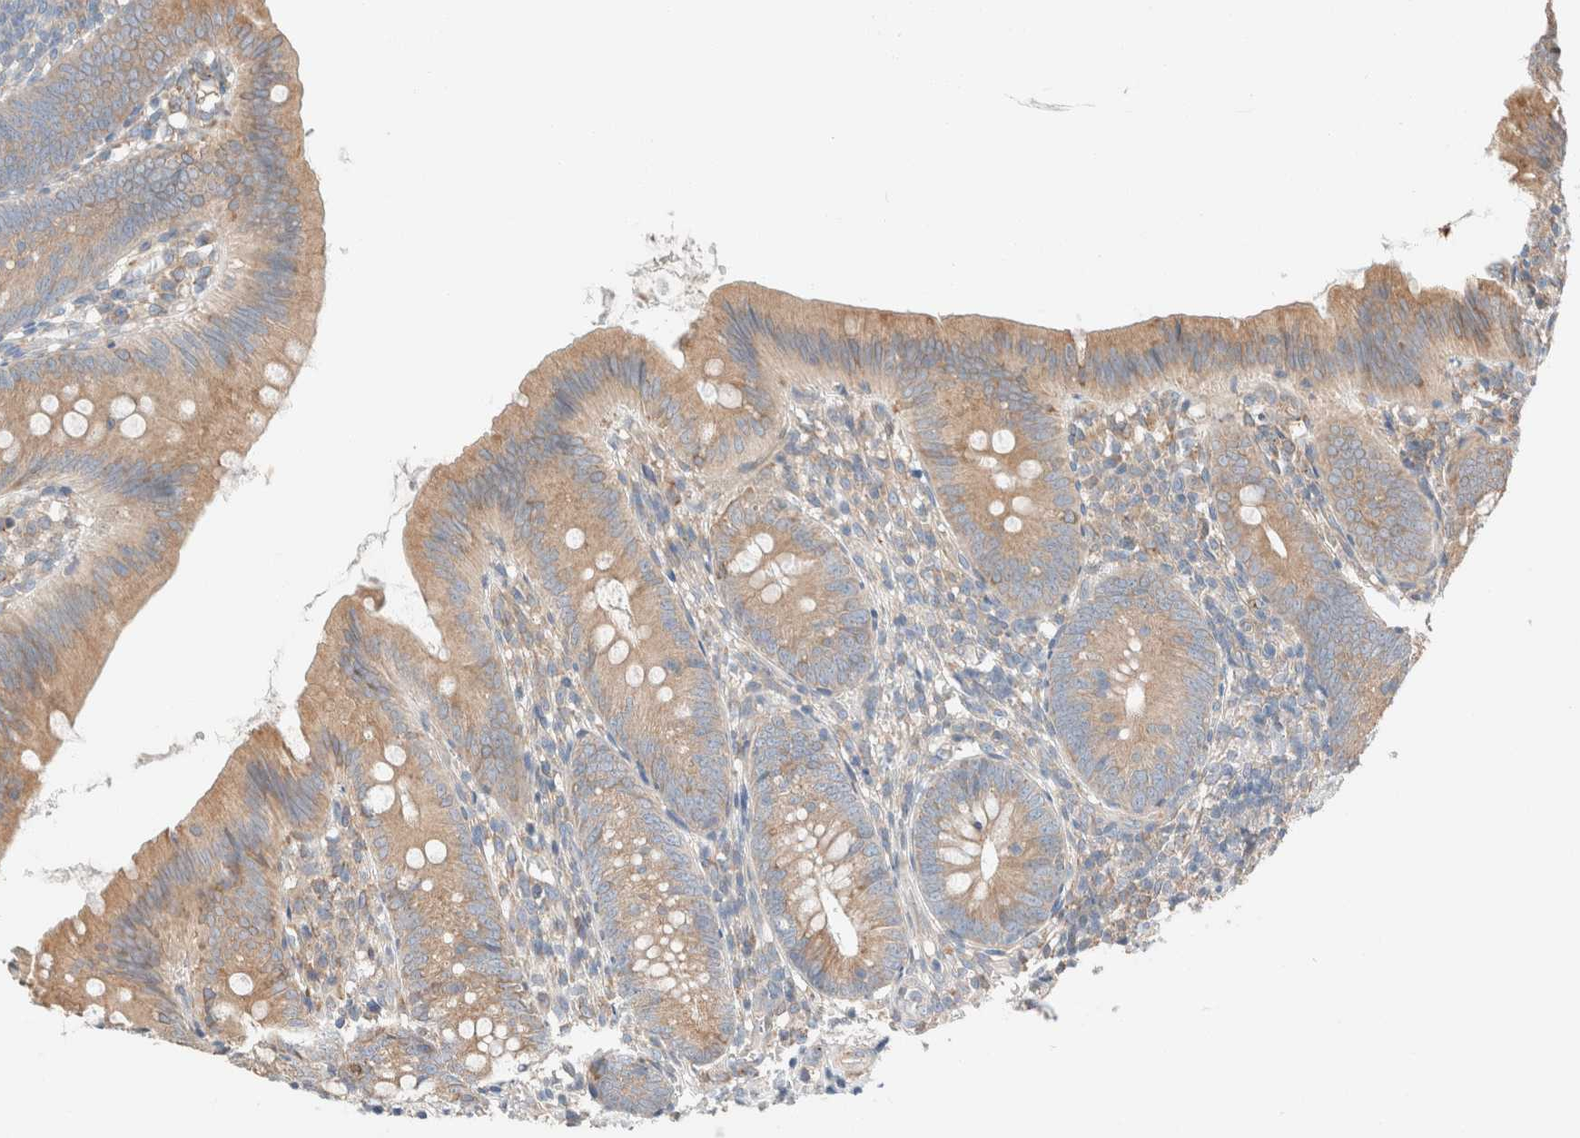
{"staining": {"intensity": "moderate", "quantity": ">75%", "location": "cytoplasmic/membranous"}, "tissue": "appendix", "cell_type": "Glandular cells", "image_type": "normal", "snomed": [{"axis": "morphology", "description": "Normal tissue, NOS"}, {"axis": "topography", "description": "Appendix"}], "caption": "IHC micrograph of normal appendix: appendix stained using immunohistochemistry (IHC) exhibits medium levels of moderate protein expression localized specifically in the cytoplasmic/membranous of glandular cells, appearing as a cytoplasmic/membranous brown color.", "gene": "PCM1", "patient": {"sex": "male", "age": 1}}